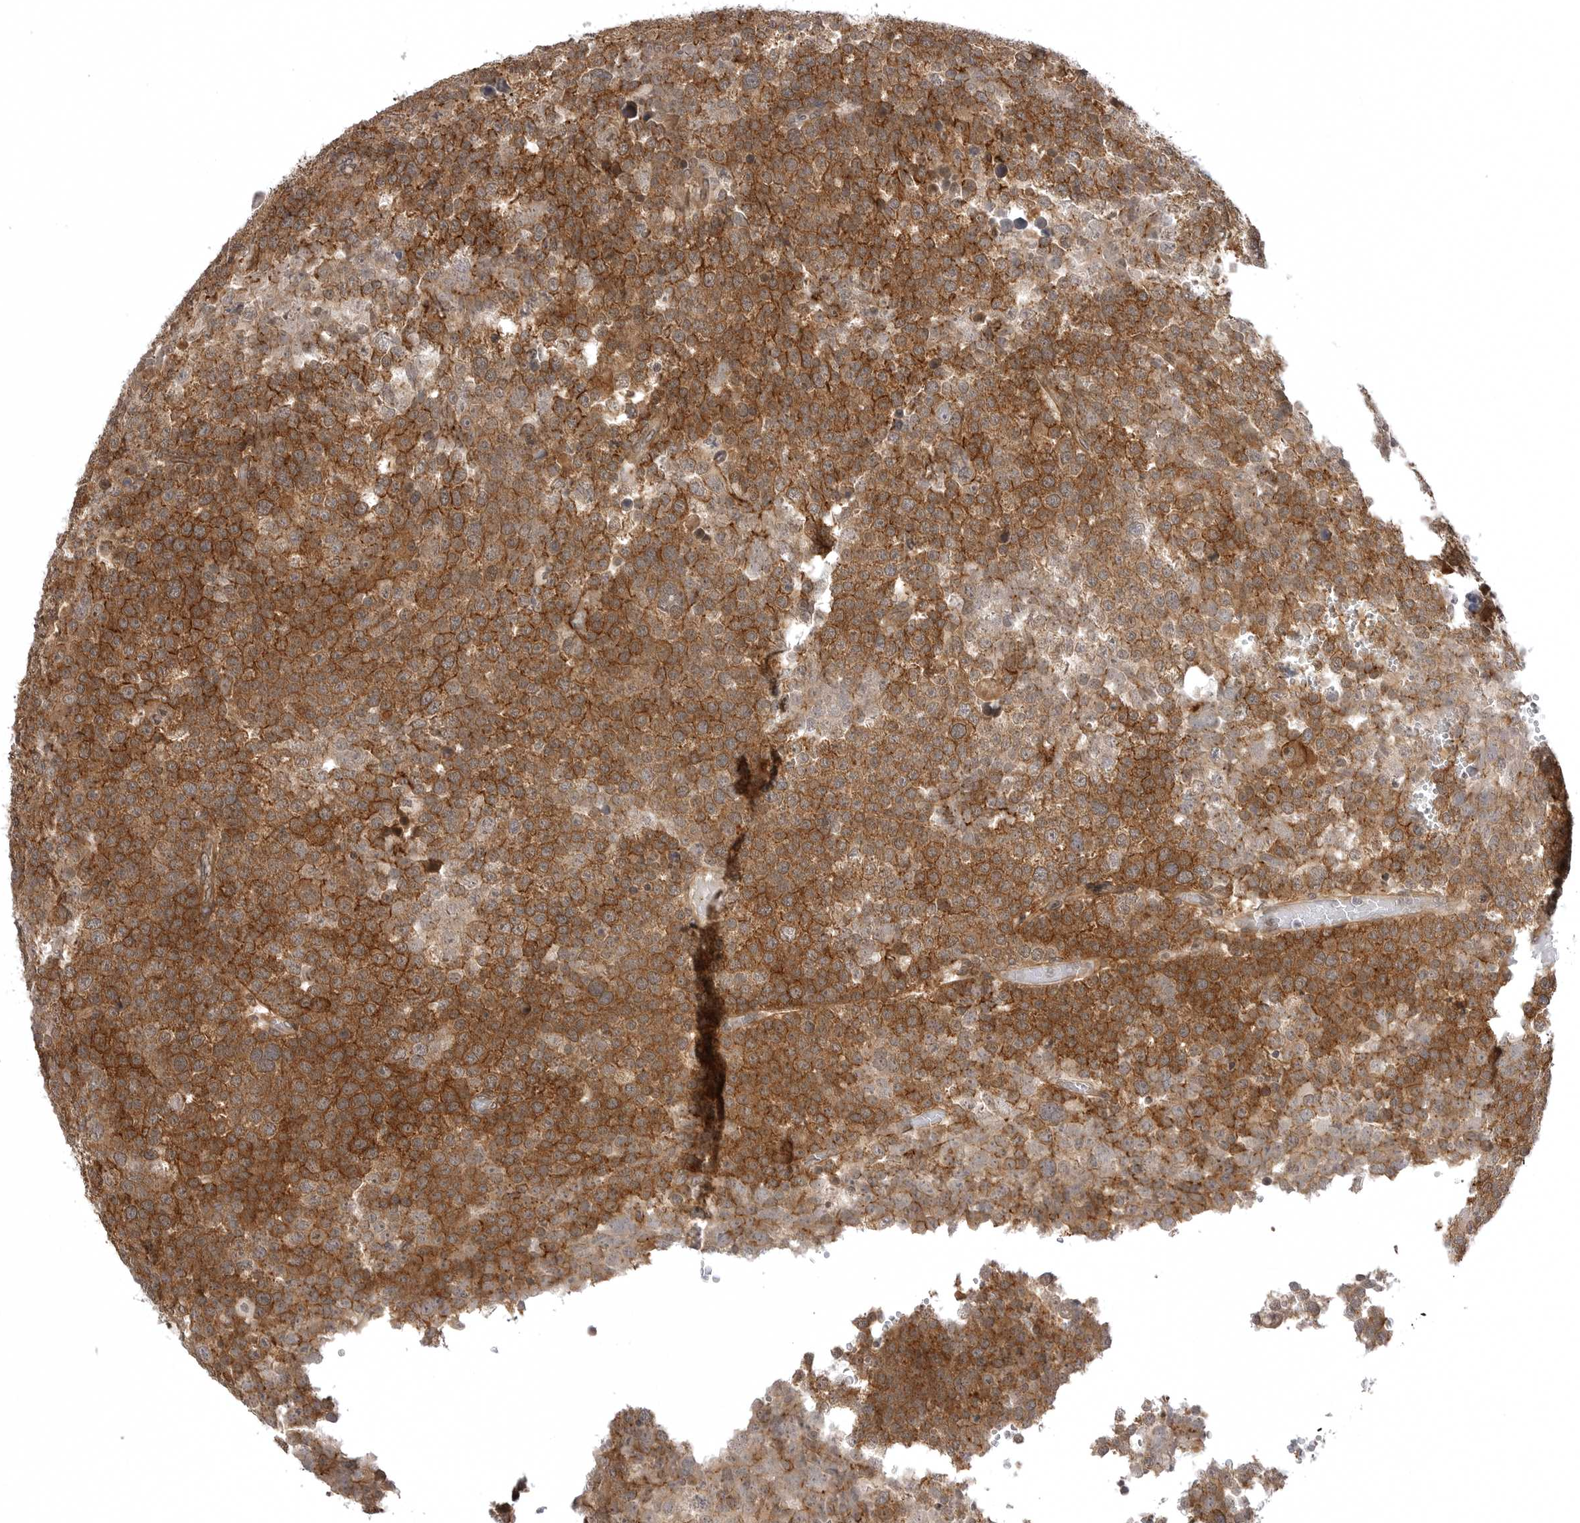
{"staining": {"intensity": "strong", "quantity": ">75%", "location": "cytoplasmic/membranous"}, "tissue": "testis cancer", "cell_type": "Tumor cells", "image_type": "cancer", "snomed": [{"axis": "morphology", "description": "Seminoma, NOS"}, {"axis": "topography", "description": "Testis"}], "caption": "This histopathology image exhibits testis seminoma stained with IHC to label a protein in brown. The cytoplasmic/membranous of tumor cells show strong positivity for the protein. Nuclei are counter-stained blue.", "gene": "SORBS1", "patient": {"sex": "male", "age": 71}}